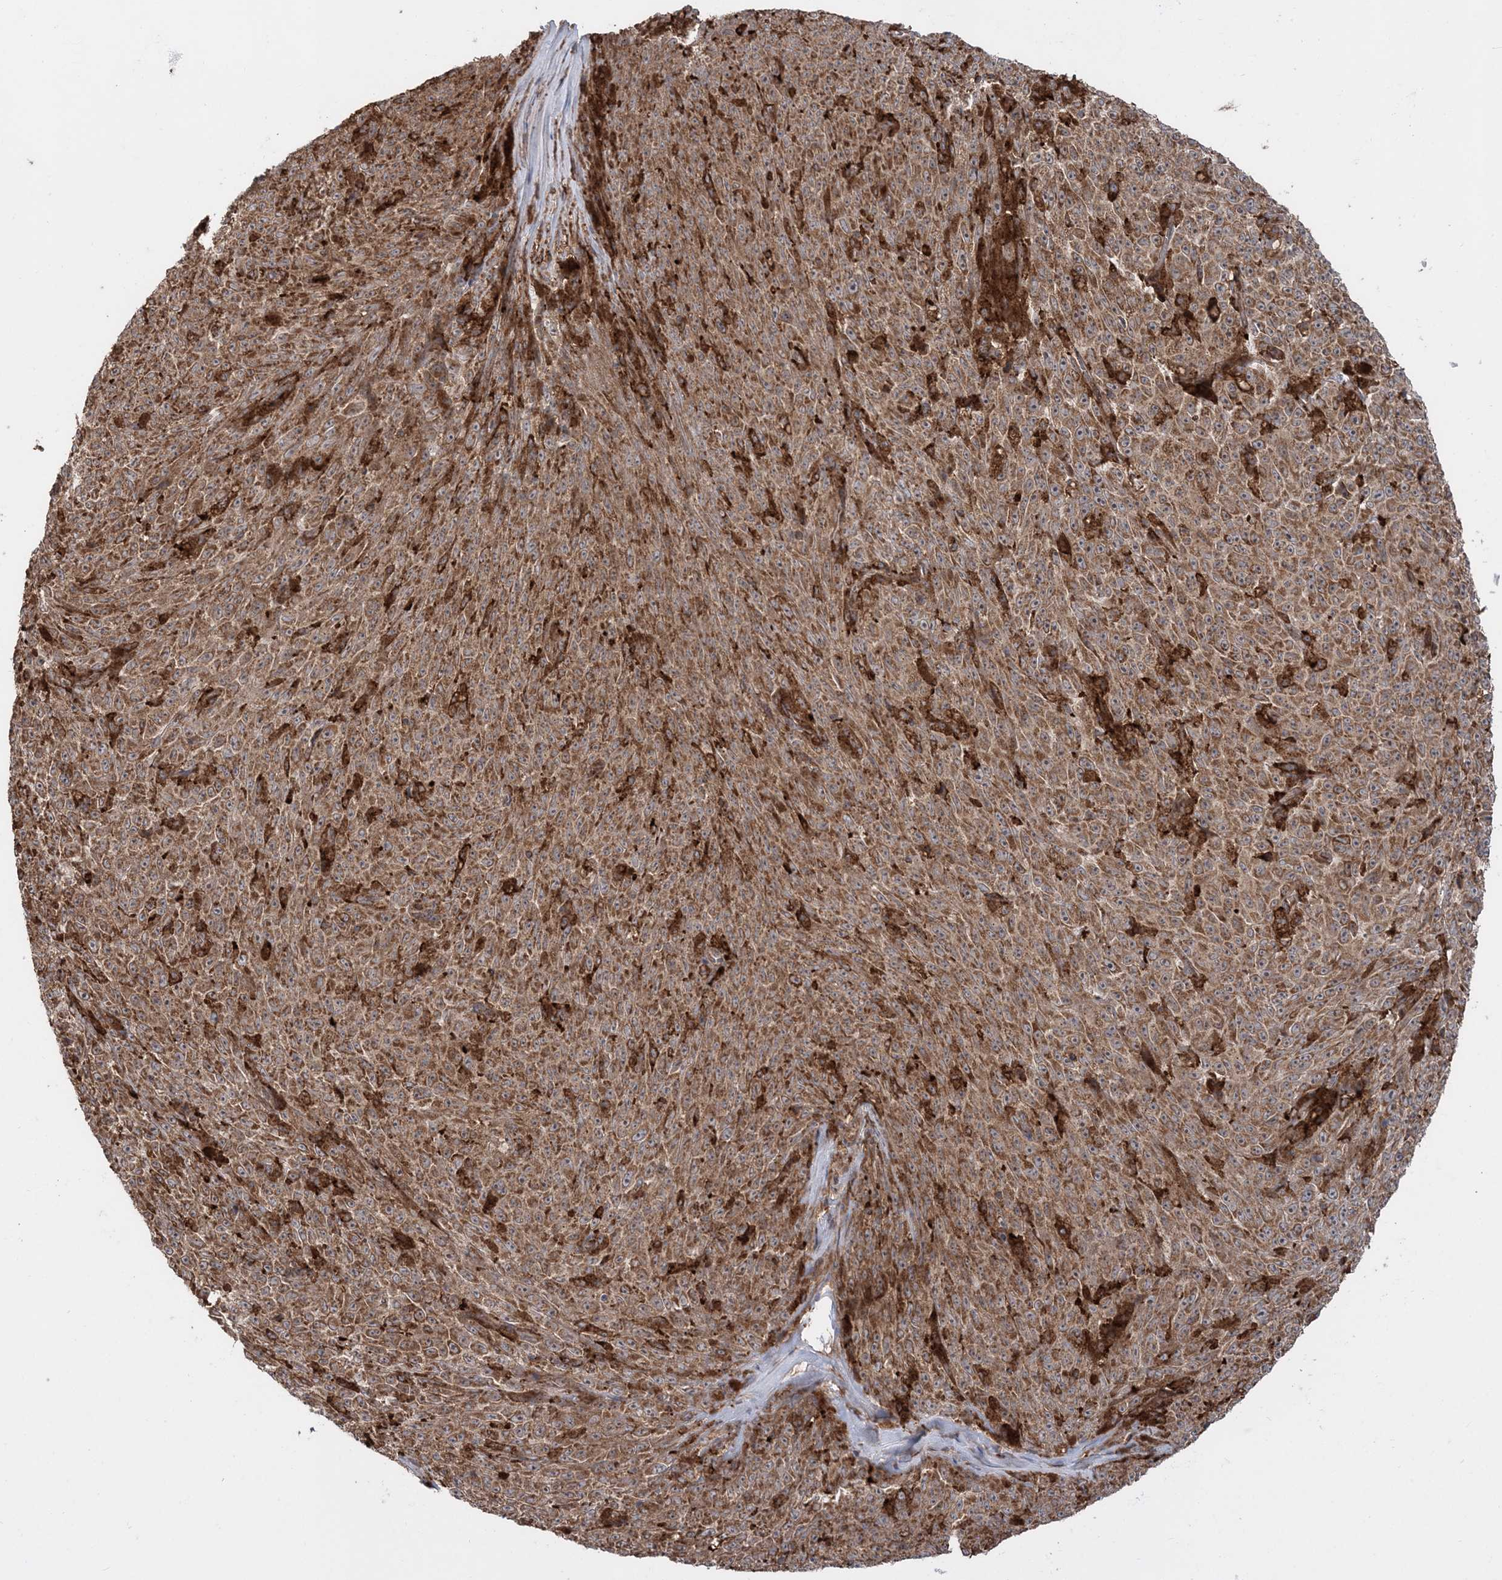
{"staining": {"intensity": "moderate", "quantity": ">75%", "location": "cytoplasmic/membranous"}, "tissue": "melanoma", "cell_type": "Tumor cells", "image_type": "cancer", "snomed": [{"axis": "morphology", "description": "Malignant melanoma, NOS"}, {"axis": "topography", "description": "Skin"}], "caption": "Protein staining of melanoma tissue displays moderate cytoplasmic/membranous staining in approximately >75% of tumor cells.", "gene": "LRPPRC", "patient": {"sex": "female", "age": 82}}